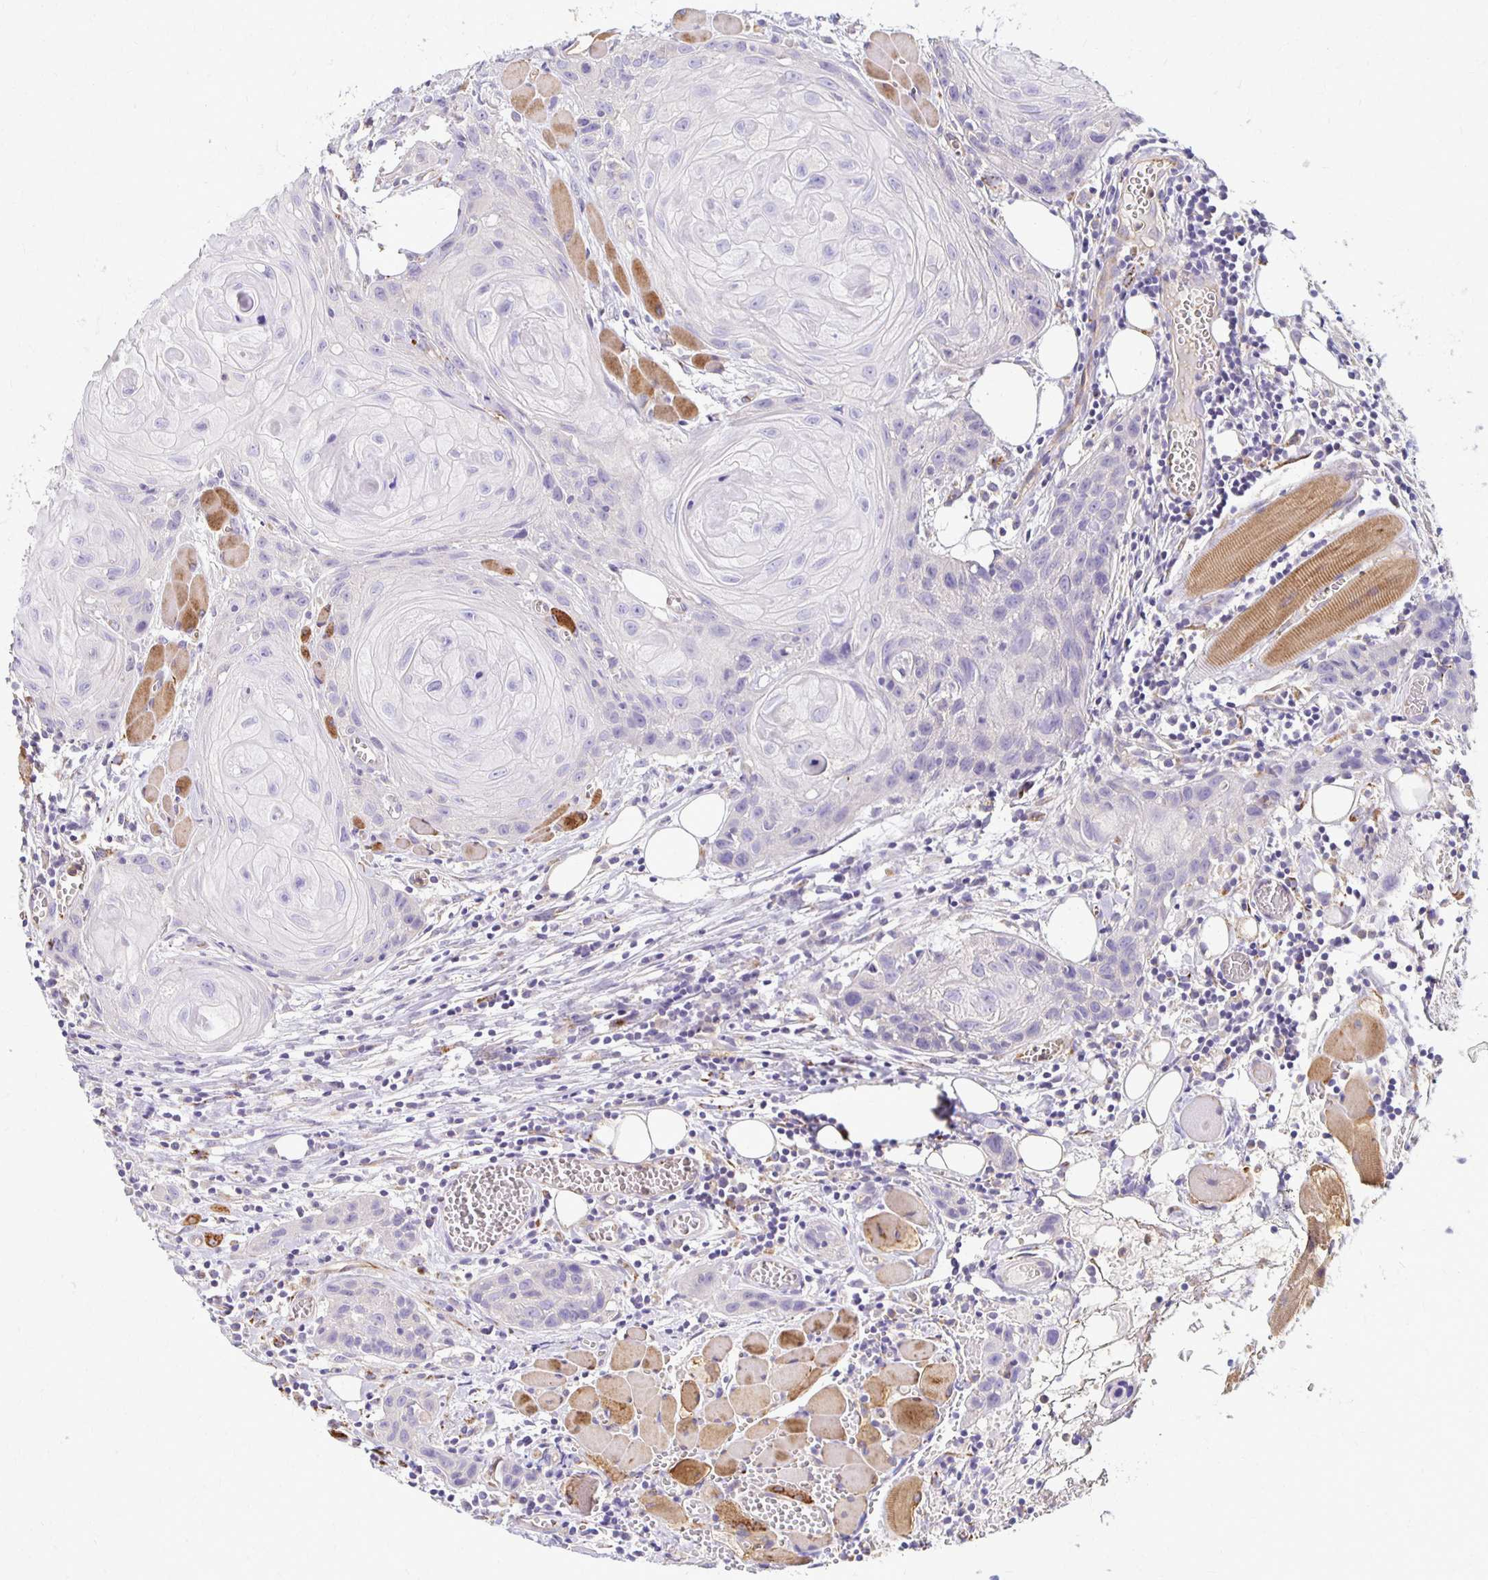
{"staining": {"intensity": "negative", "quantity": "none", "location": "none"}, "tissue": "head and neck cancer", "cell_type": "Tumor cells", "image_type": "cancer", "snomed": [{"axis": "morphology", "description": "Squamous cell carcinoma, NOS"}, {"axis": "topography", "description": "Oral tissue"}, {"axis": "topography", "description": "Head-Neck"}], "caption": "Human squamous cell carcinoma (head and neck) stained for a protein using immunohistochemistry (IHC) demonstrates no staining in tumor cells.", "gene": "TTYH1", "patient": {"sex": "male", "age": 58}}